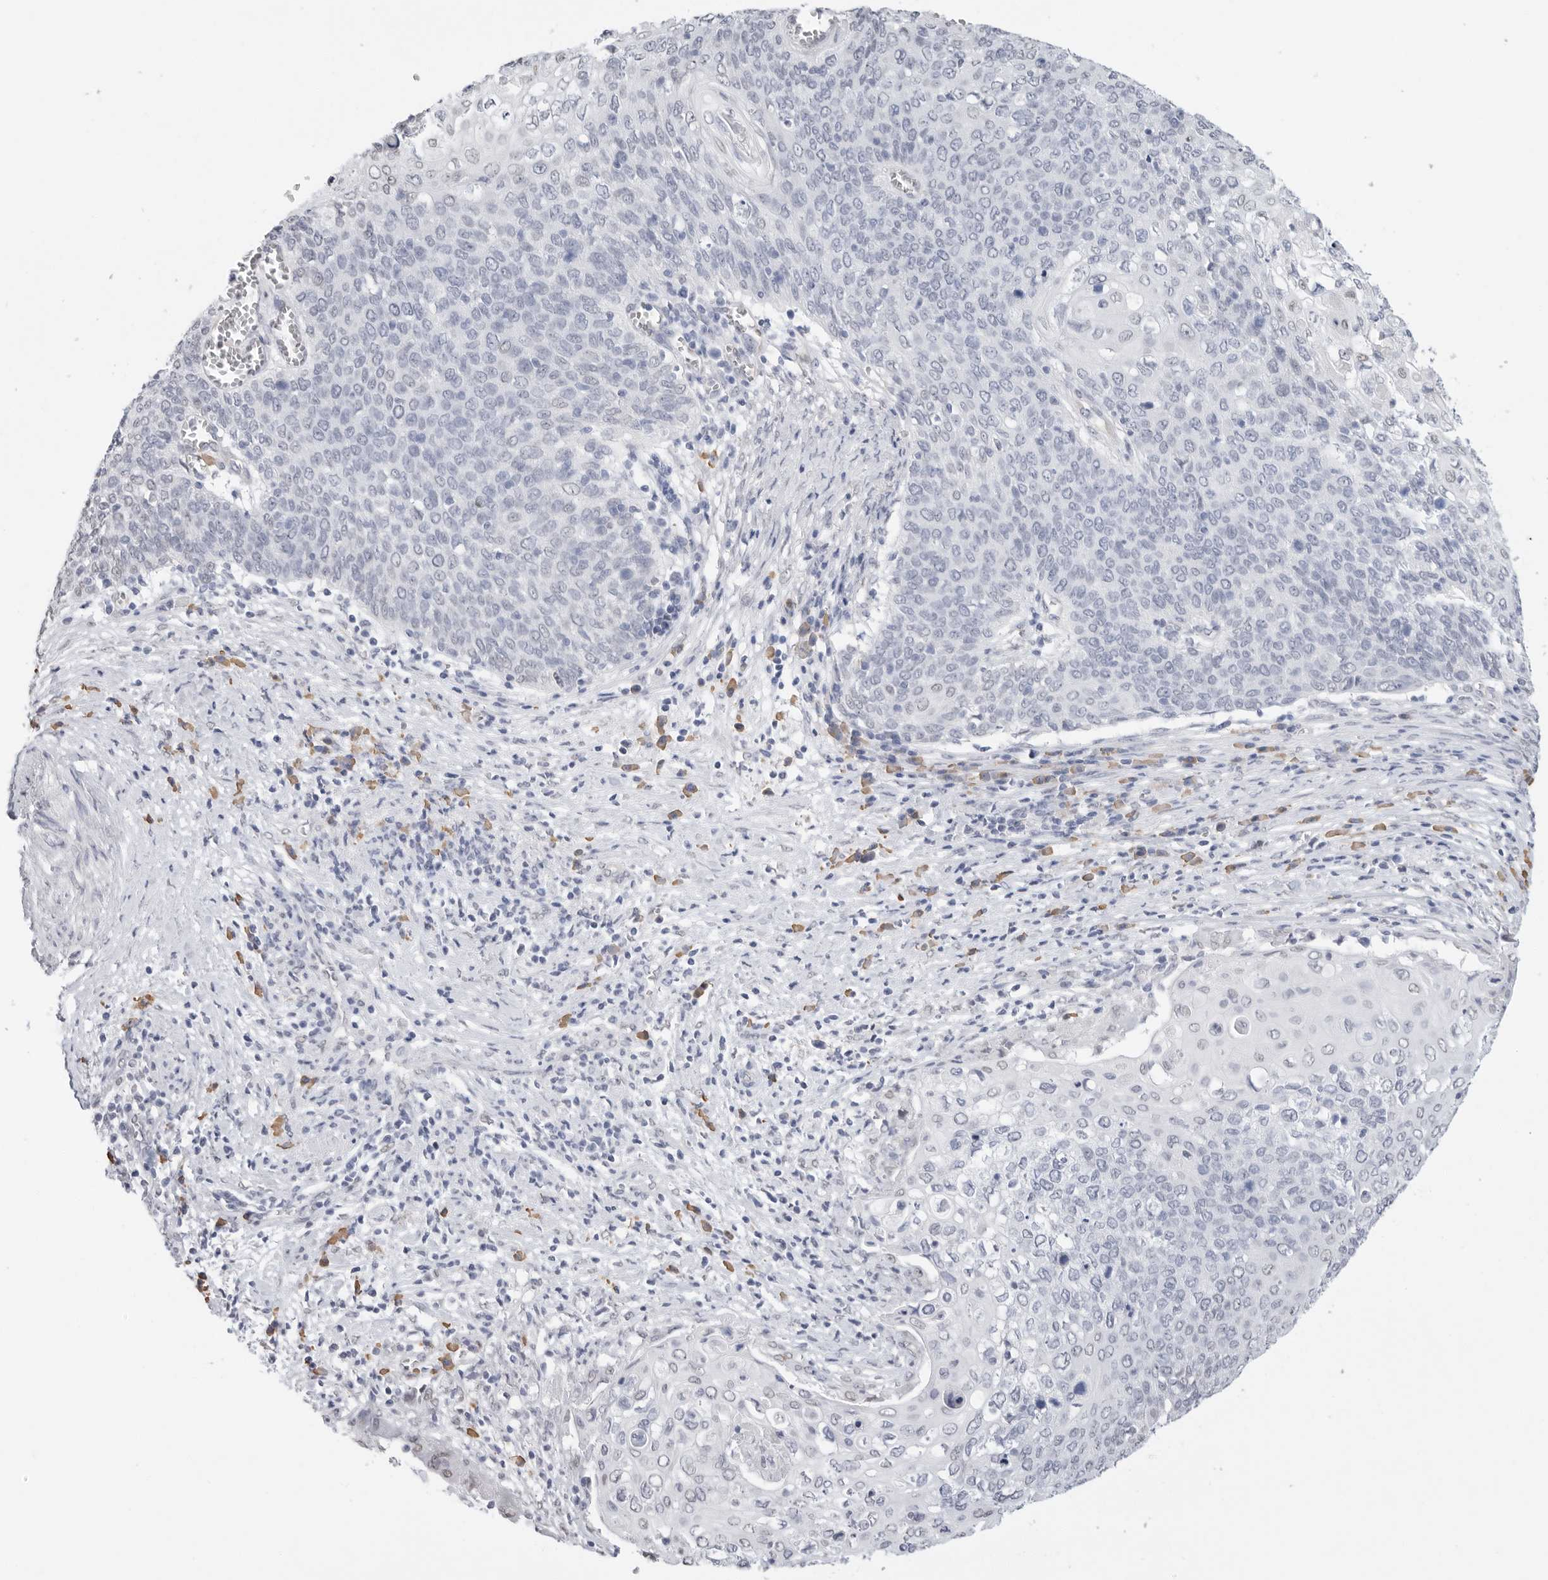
{"staining": {"intensity": "negative", "quantity": "none", "location": "none"}, "tissue": "cervical cancer", "cell_type": "Tumor cells", "image_type": "cancer", "snomed": [{"axis": "morphology", "description": "Squamous cell carcinoma, NOS"}, {"axis": "topography", "description": "Cervix"}], "caption": "Cervical cancer (squamous cell carcinoma) was stained to show a protein in brown. There is no significant staining in tumor cells.", "gene": "ARHGEF10", "patient": {"sex": "female", "age": 39}}